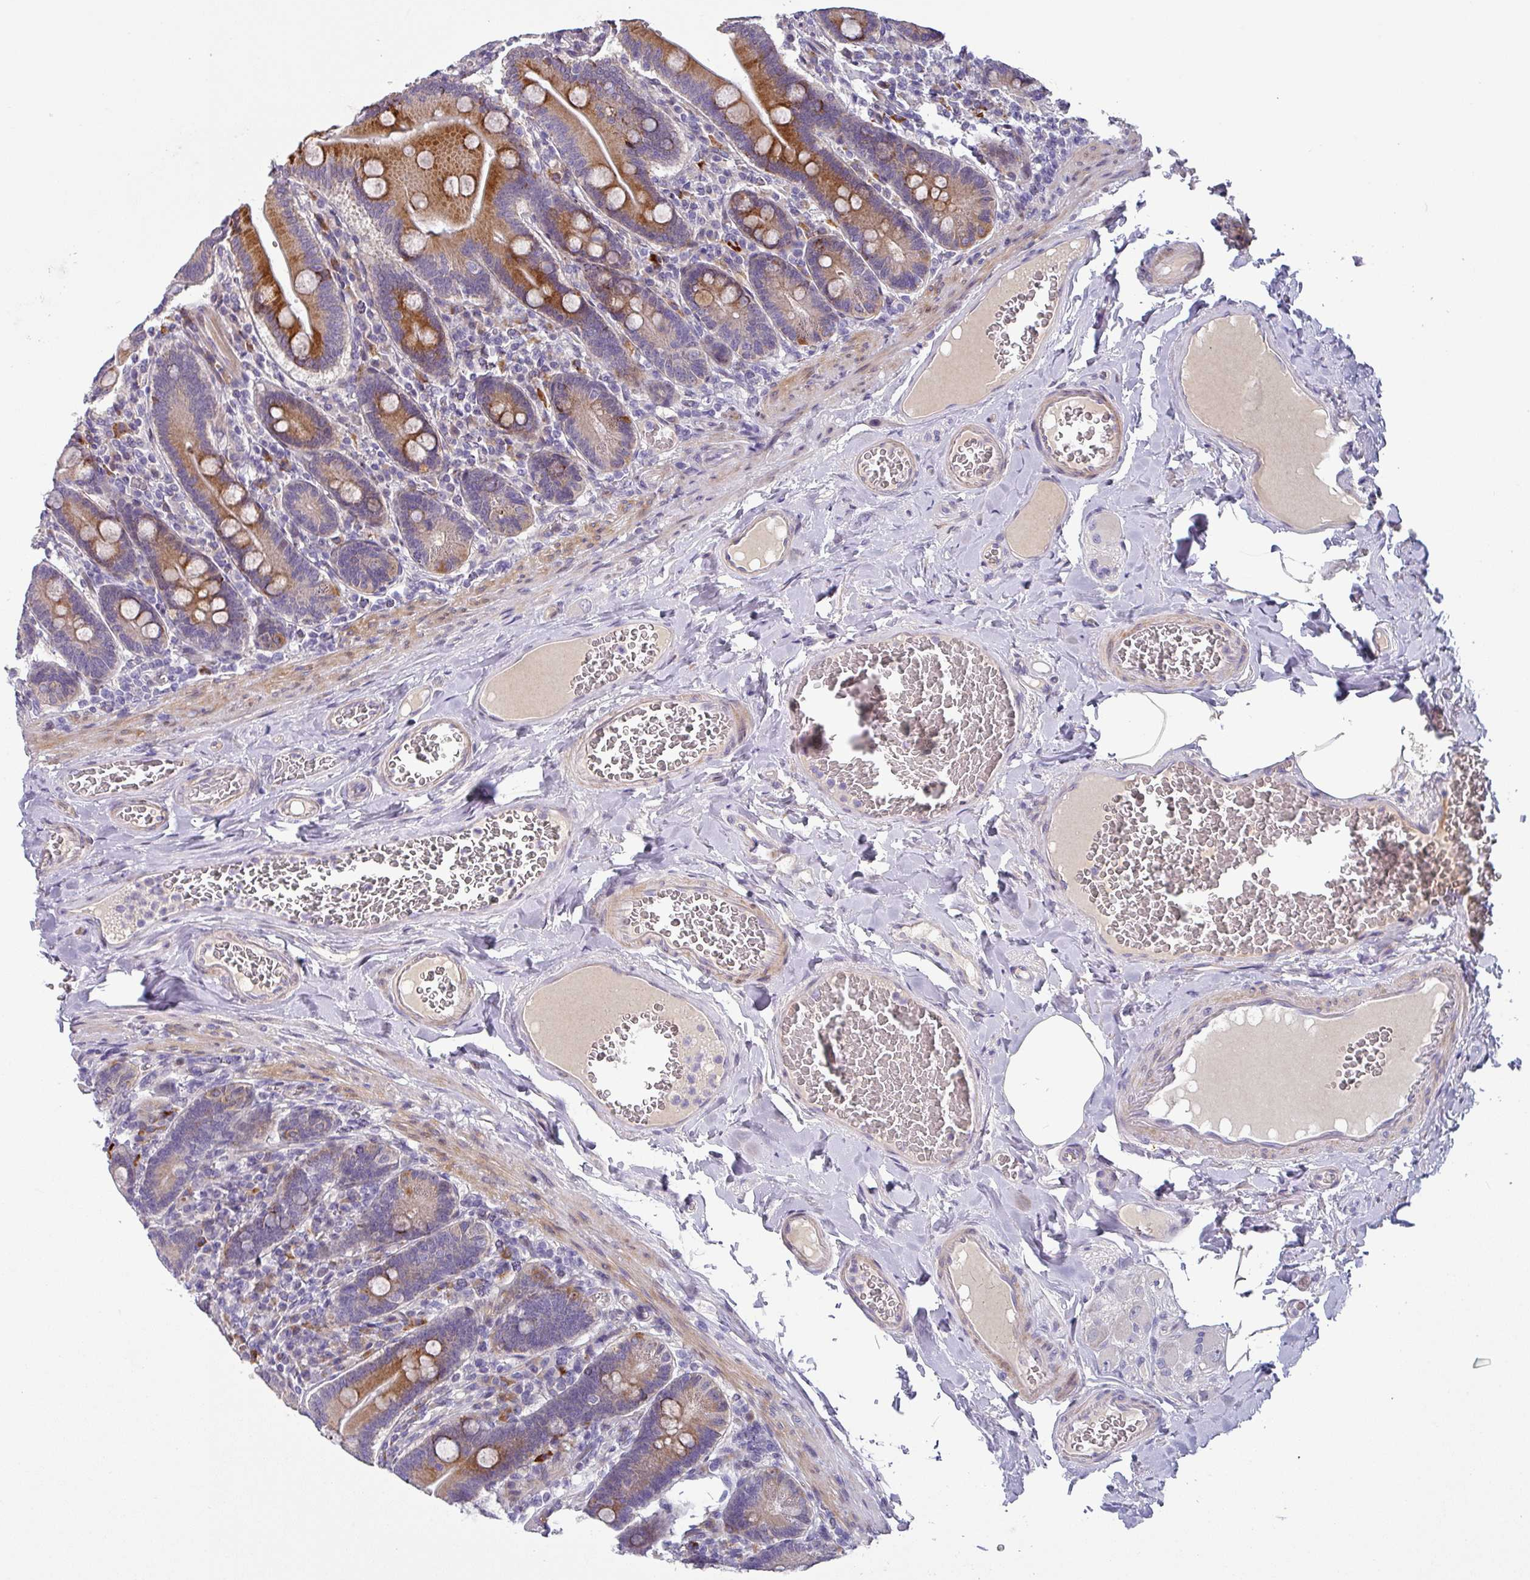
{"staining": {"intensity": "strong", "quantity": "25%-75%", "location": "cytoplasmic/membranous"}, "tissue": "duodenum", "cell_type": "Glandular cells", "image_type": "normal", "snomed": [{"axis": "morphology", "description": "Normal tissue, NOS"}, {"axis": "topography", "description": "Duodenum"}], "caption": "A high amount of strong cytoplasmic/membranous staining is present in approximately 25%-75% of glandular cells in unremarkable duodenum.", "gene": "KLHL3", "patient": {"sex": "female", "age": 62}}